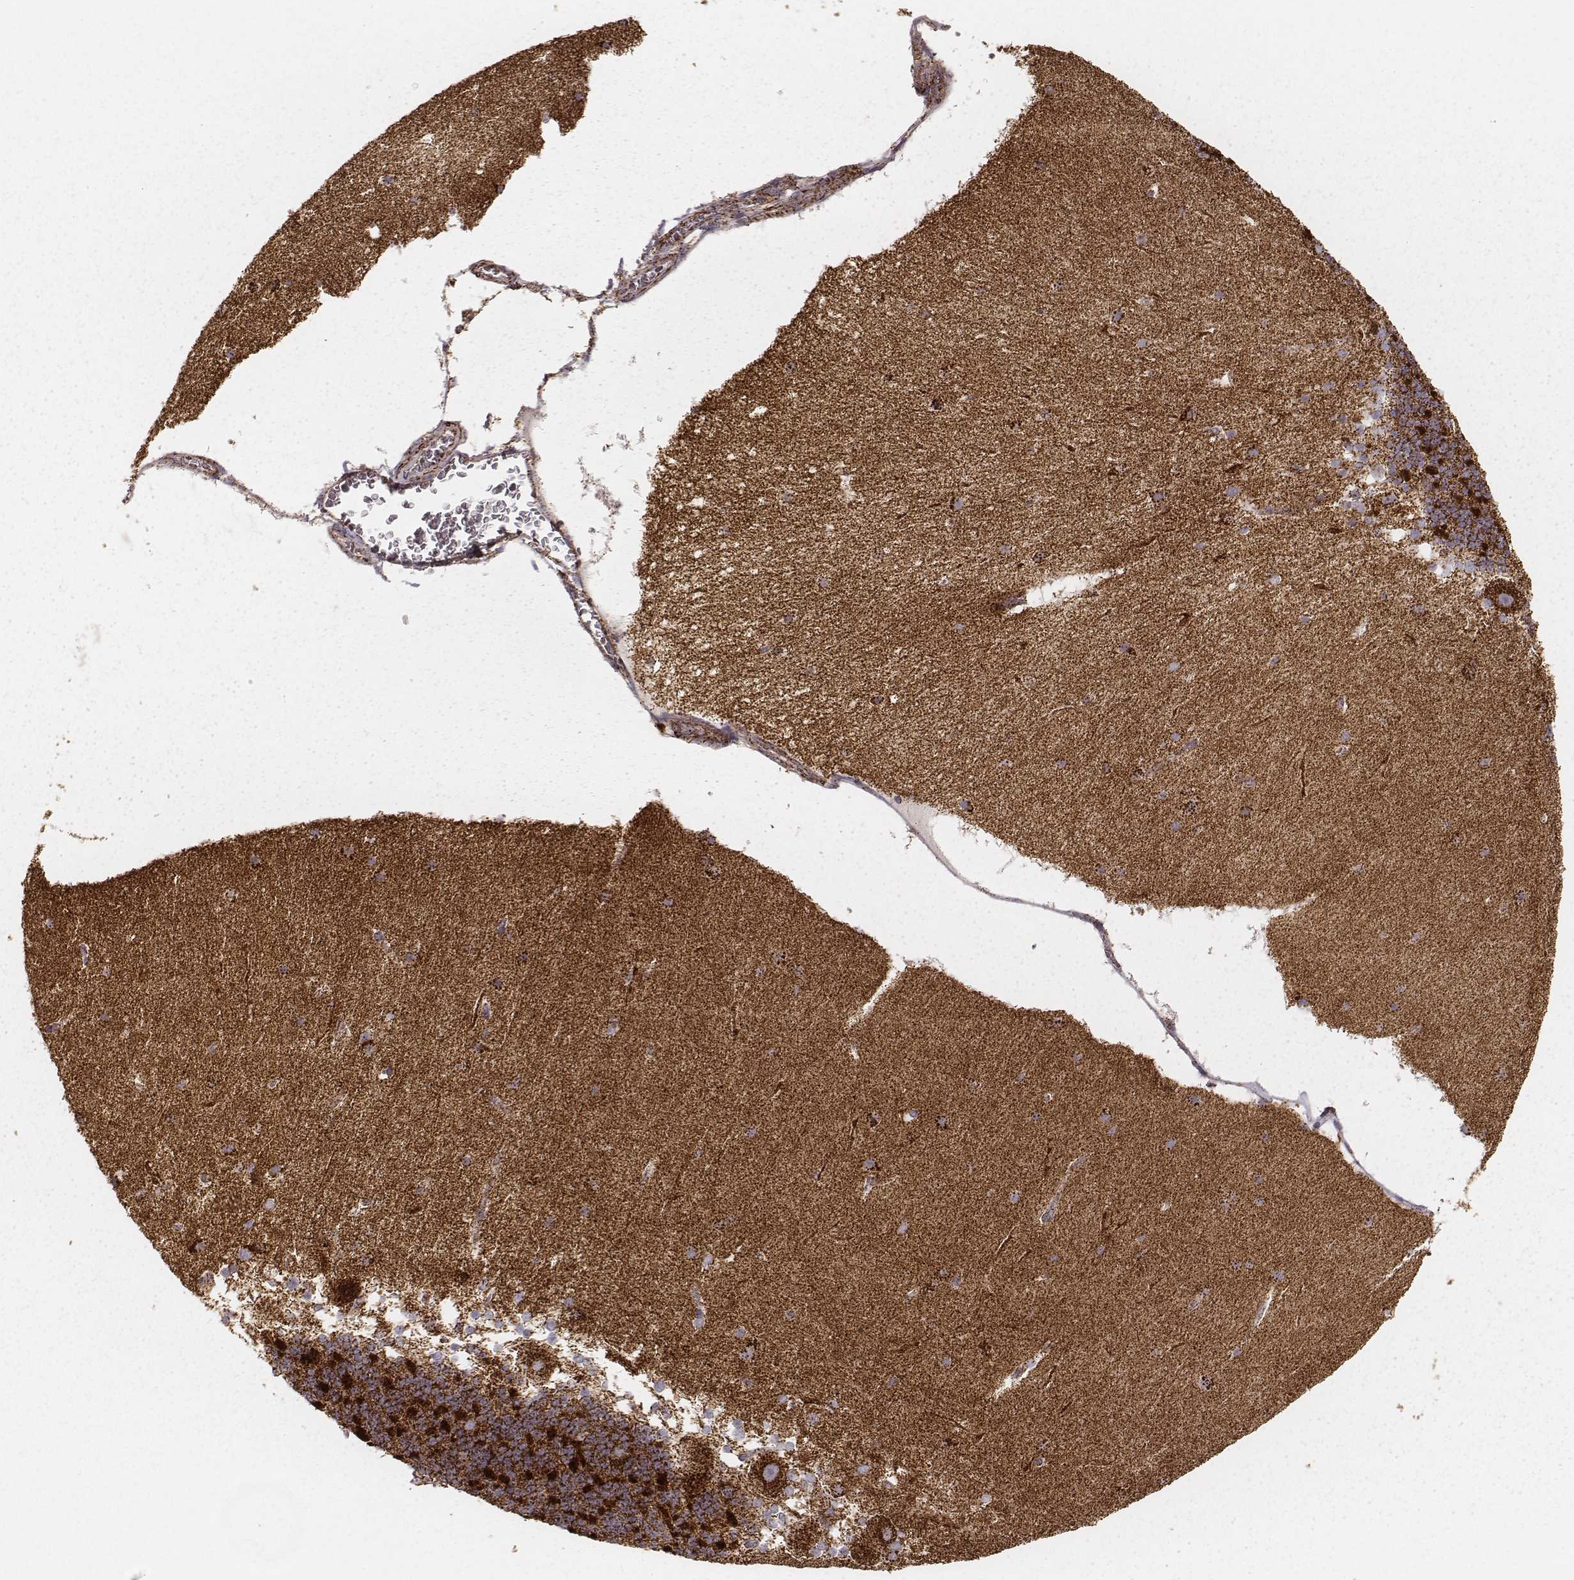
{"staining": {"intensity": "strong", "quantity": ">75%", "location": "cytoplasmic/membranous"}, "tissue": "cerebellum", "cell_type": "Cells in granular layer", "image_type": "normal", "snomed": [{"axis": "morphology", "description": "Normal tissue, NOS"}, {"axis": "topography", "description": "Cerebellum"}], "caption": "The photomicrograph shows a brown stain indicating the presence of a protein in the cytoplasmic/membranous of cells in granular layer in cerebellum. (Stains: DAB (3,3'-diaminobenzidine) in brown, nuclei in blue, Microscopy: brightfield microscopy at high magnification).", "gene": "CS", "patient": {"sex": "female", "age": 19}}